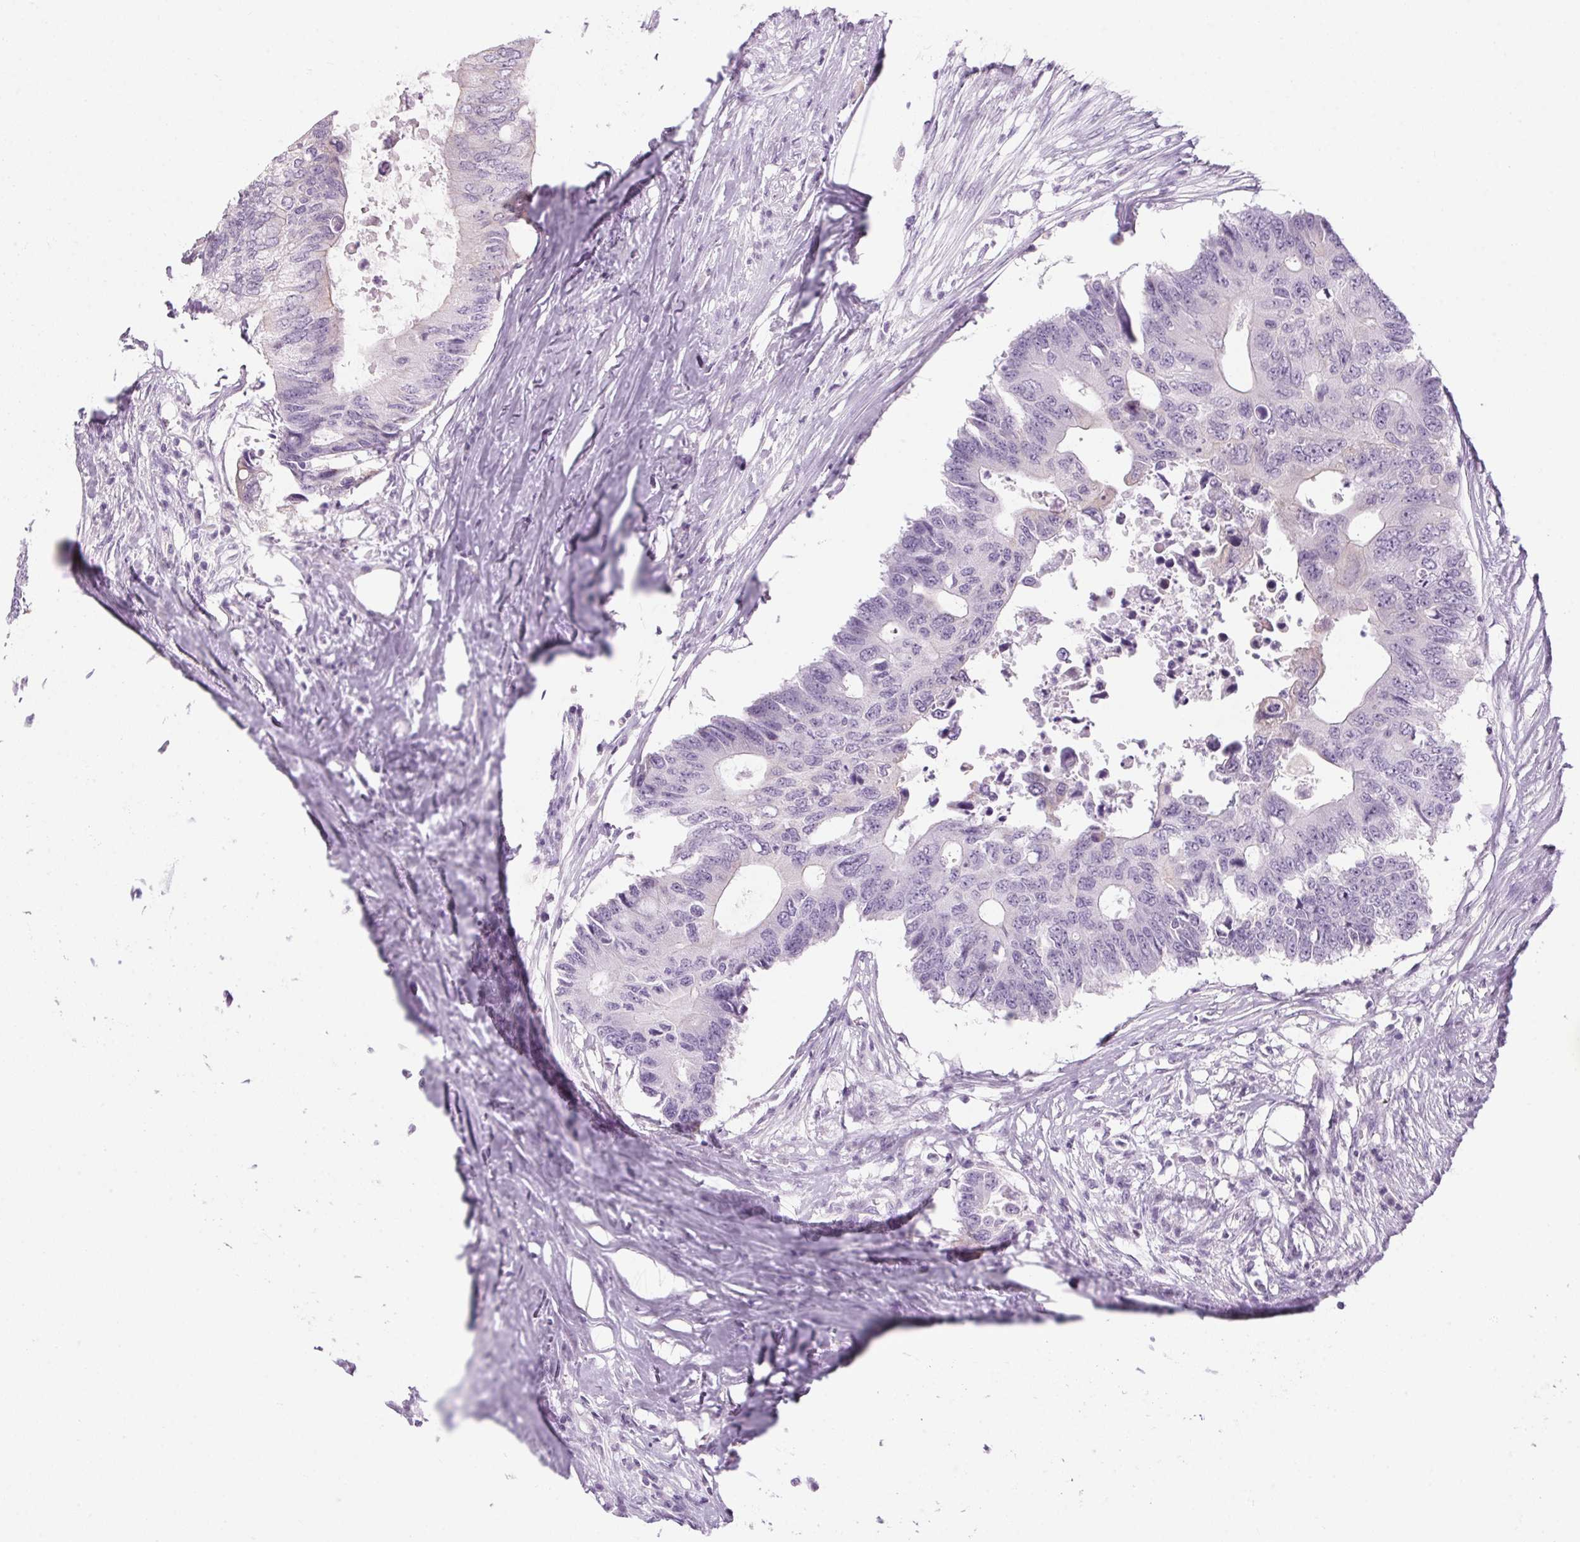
{"staining": {"intensity": "weak", "quantity": "<25%", "location": "cytoplasmic/membranous"}, "tissue": "colorectal cancer", "cell_type": "Tumor cells", "image_type": "cancer", "snomed": [{"axis": "morphology", "description": "Adenocarcinoma, NOS"}, {"axis": "topography", "description": "Colon"}], "caption": "An image of human colorectal cancer is negative for staining in tumor cells. (DAB (3,3'-diaminobenzidine) IHC, high magnification).", "gene": "RPTN", "patient": {"sex": "male", "age": 71}}